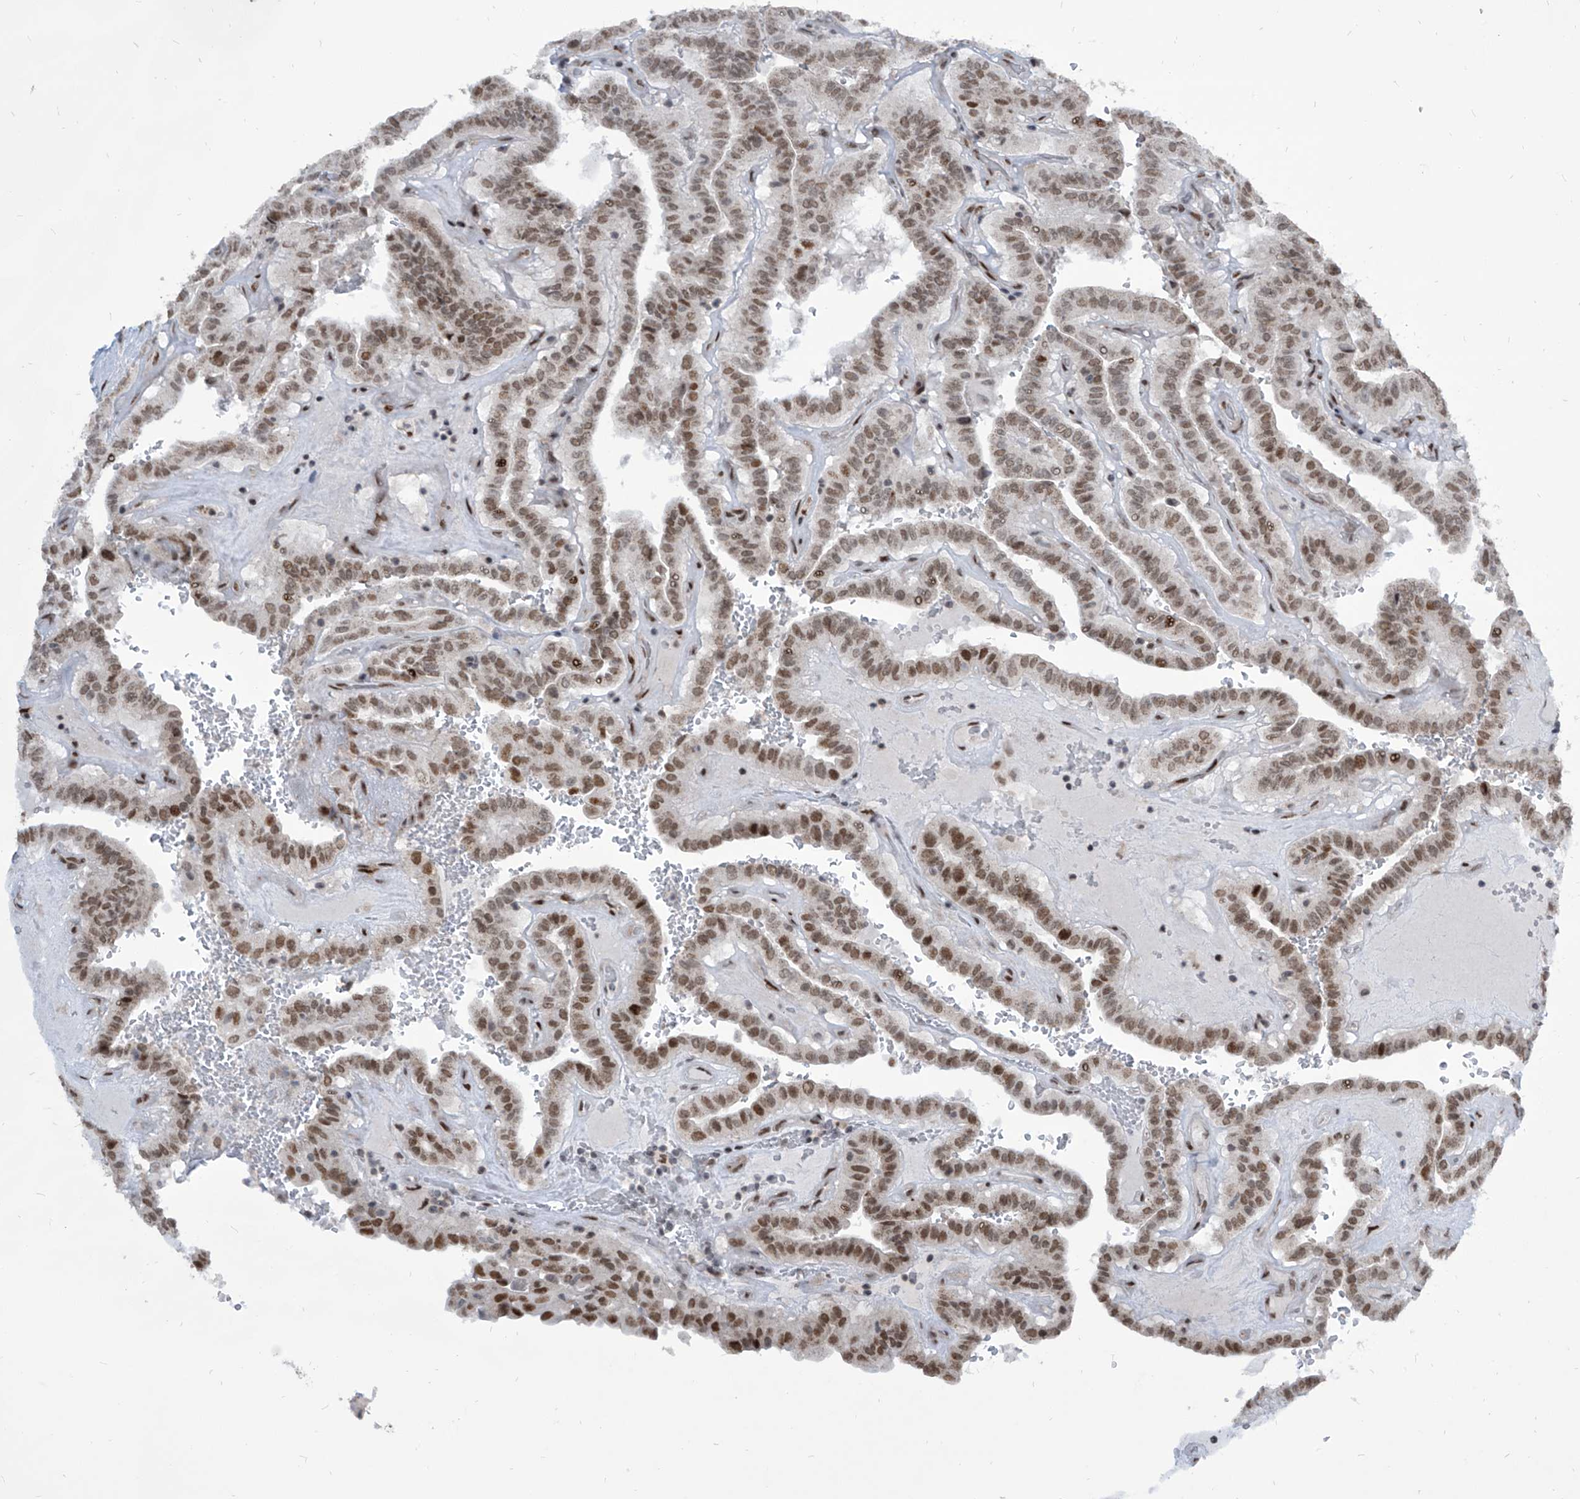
{"staining": {"intensity": "moderate", "quantity": ">75%", "location": "nuclear"}, "tissue": "thyroid cancer", "cell_type": "Tumor cells", "image_type": "cancer", "snomed": [{"axis": "morphology", "description": "Papillary adenocarcinoma, NOS"}, {"axis": "topography", "description": "Thyroid gland"}], "caption": "A histopathology image of thyroid cancer (papillary adenocarcinoma) stained for a protein reveals moderate nuclear brown staining in tumor cells.", "gene": "IRF2", "patient": {"sex": "male", "age": 77}}